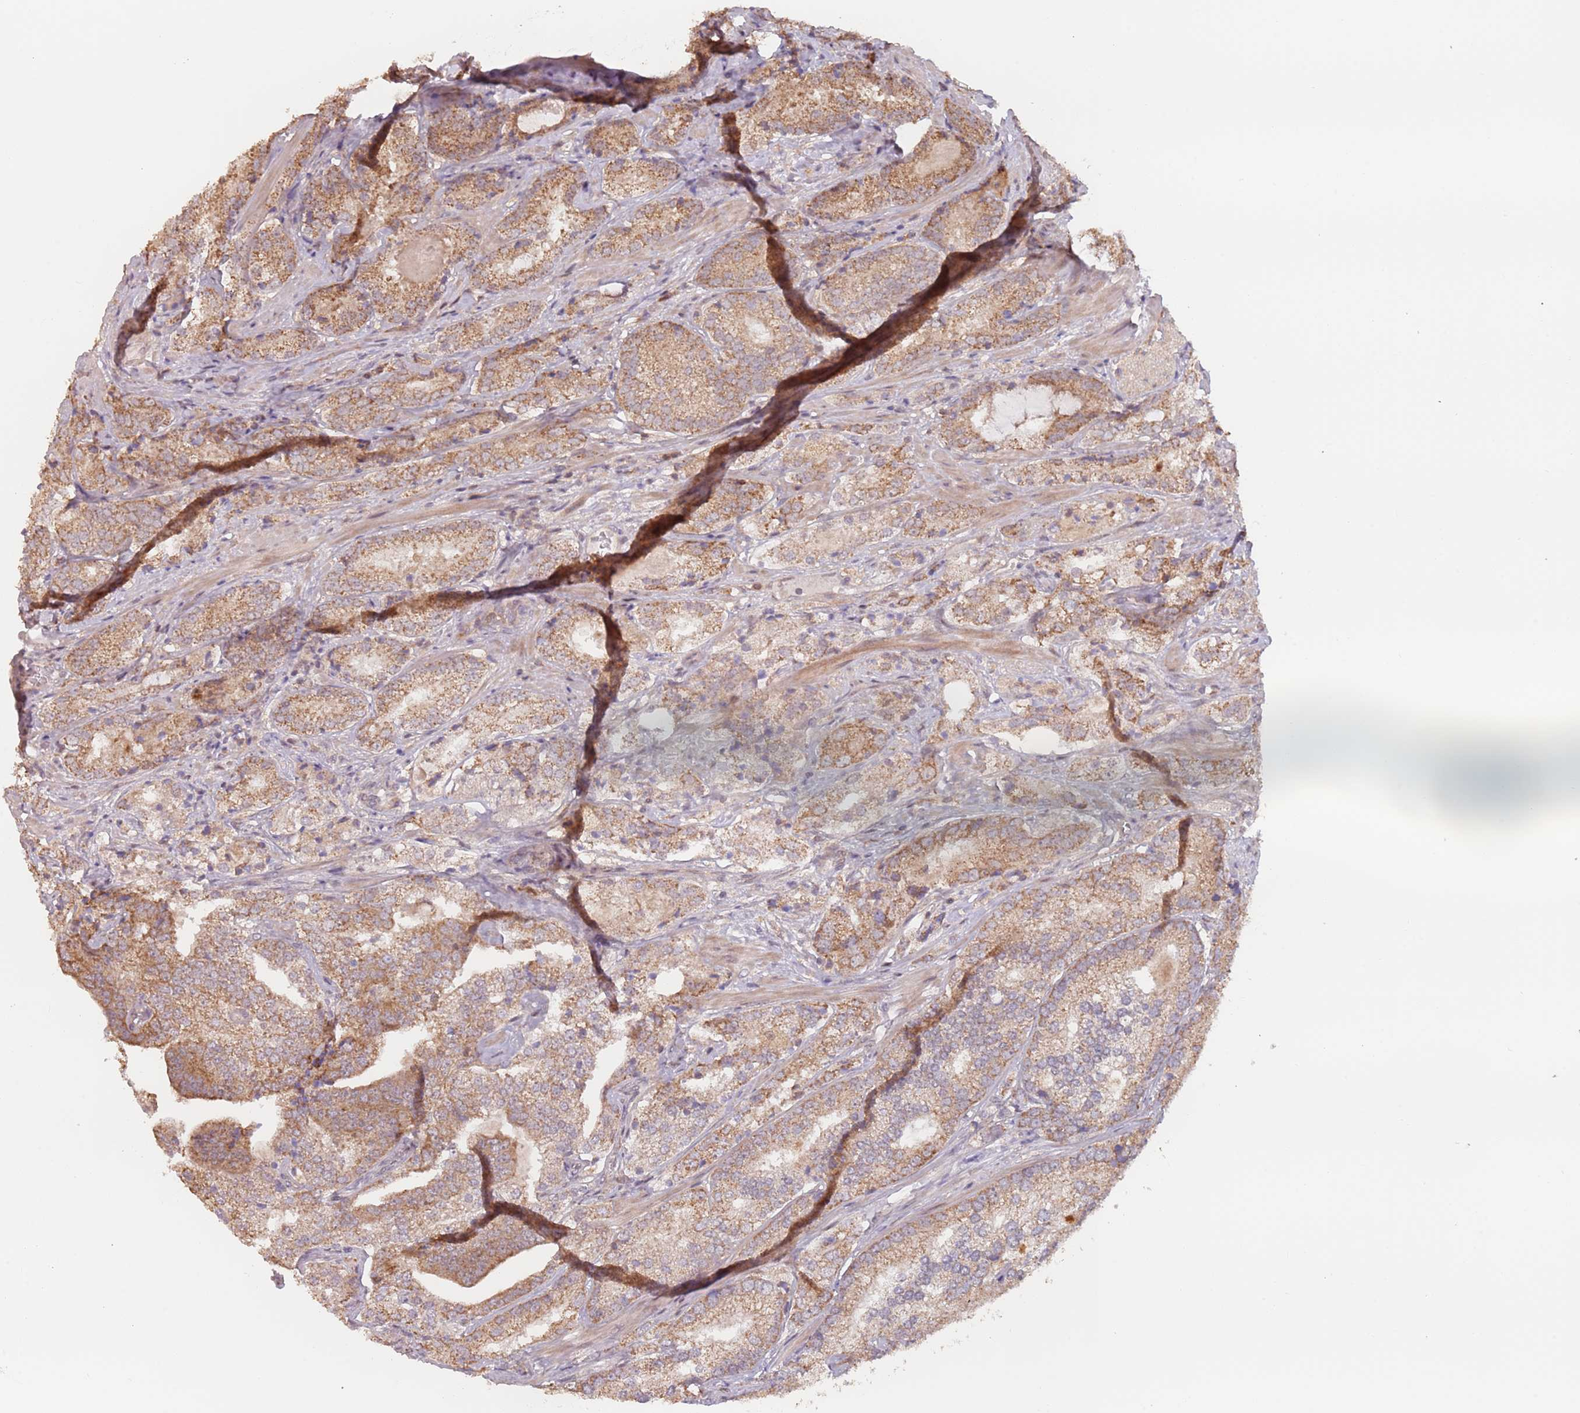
{"staining": {"intensity": "moderate", "quantity": ">75%", "location": "cytoplasmic/membranous"}, "tissue": "prostate cancer", "cell_type": "Tumor cells", "image_type": "cancer", "snomed": [{"axis": "morphology", "description": "Adenocarcinoma, High grade"}, {"axis": "topography", "description": "Prostate"}], "caption": "Tumor cells exhibit medium levels of moderate cytoplasmic/membranous expression in about >75% of cells in human prostate cancer.", "gene": "VPS52", "patient": {"sex": "male", "age": 63}}